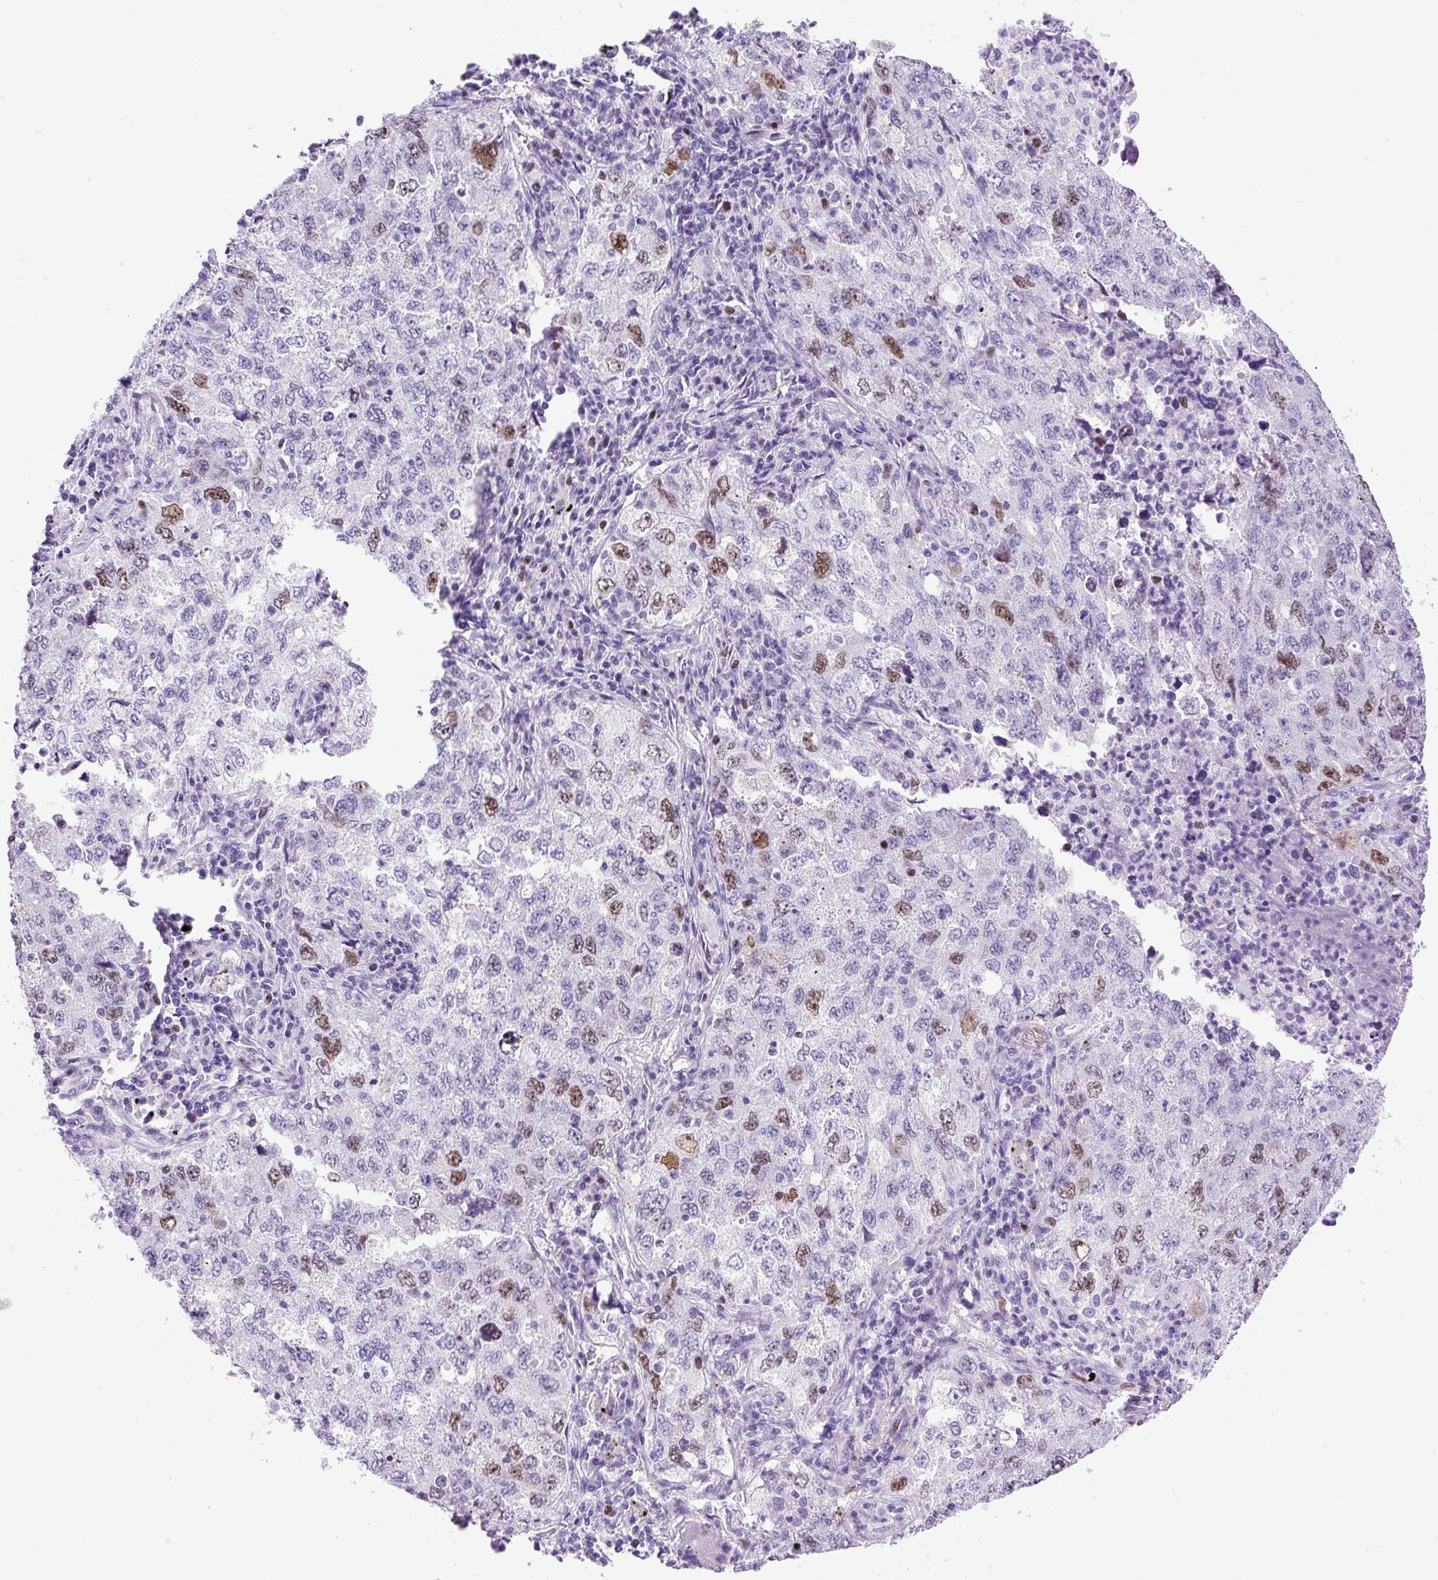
{"staining": {"intensity": "moderate", "quantity": "<25%", "location": "nuclear"}, "tissue": "lung cancer", "cell_type": "Tumor cells", "image_type": "cancer", "snomed": [{"axis": "morphology", "description": "Adenocarcinoma, NOS"}, {"axis": "topography", "description": "Lung"}], "caption": "Human adenocarcinoma (lung) stained with a brown dye reveals moderate nuclear positive expression in approximately <25% of tumor cells.", "gene": "RACGAP1", "patient": {"sex": "female", "age": 57}}